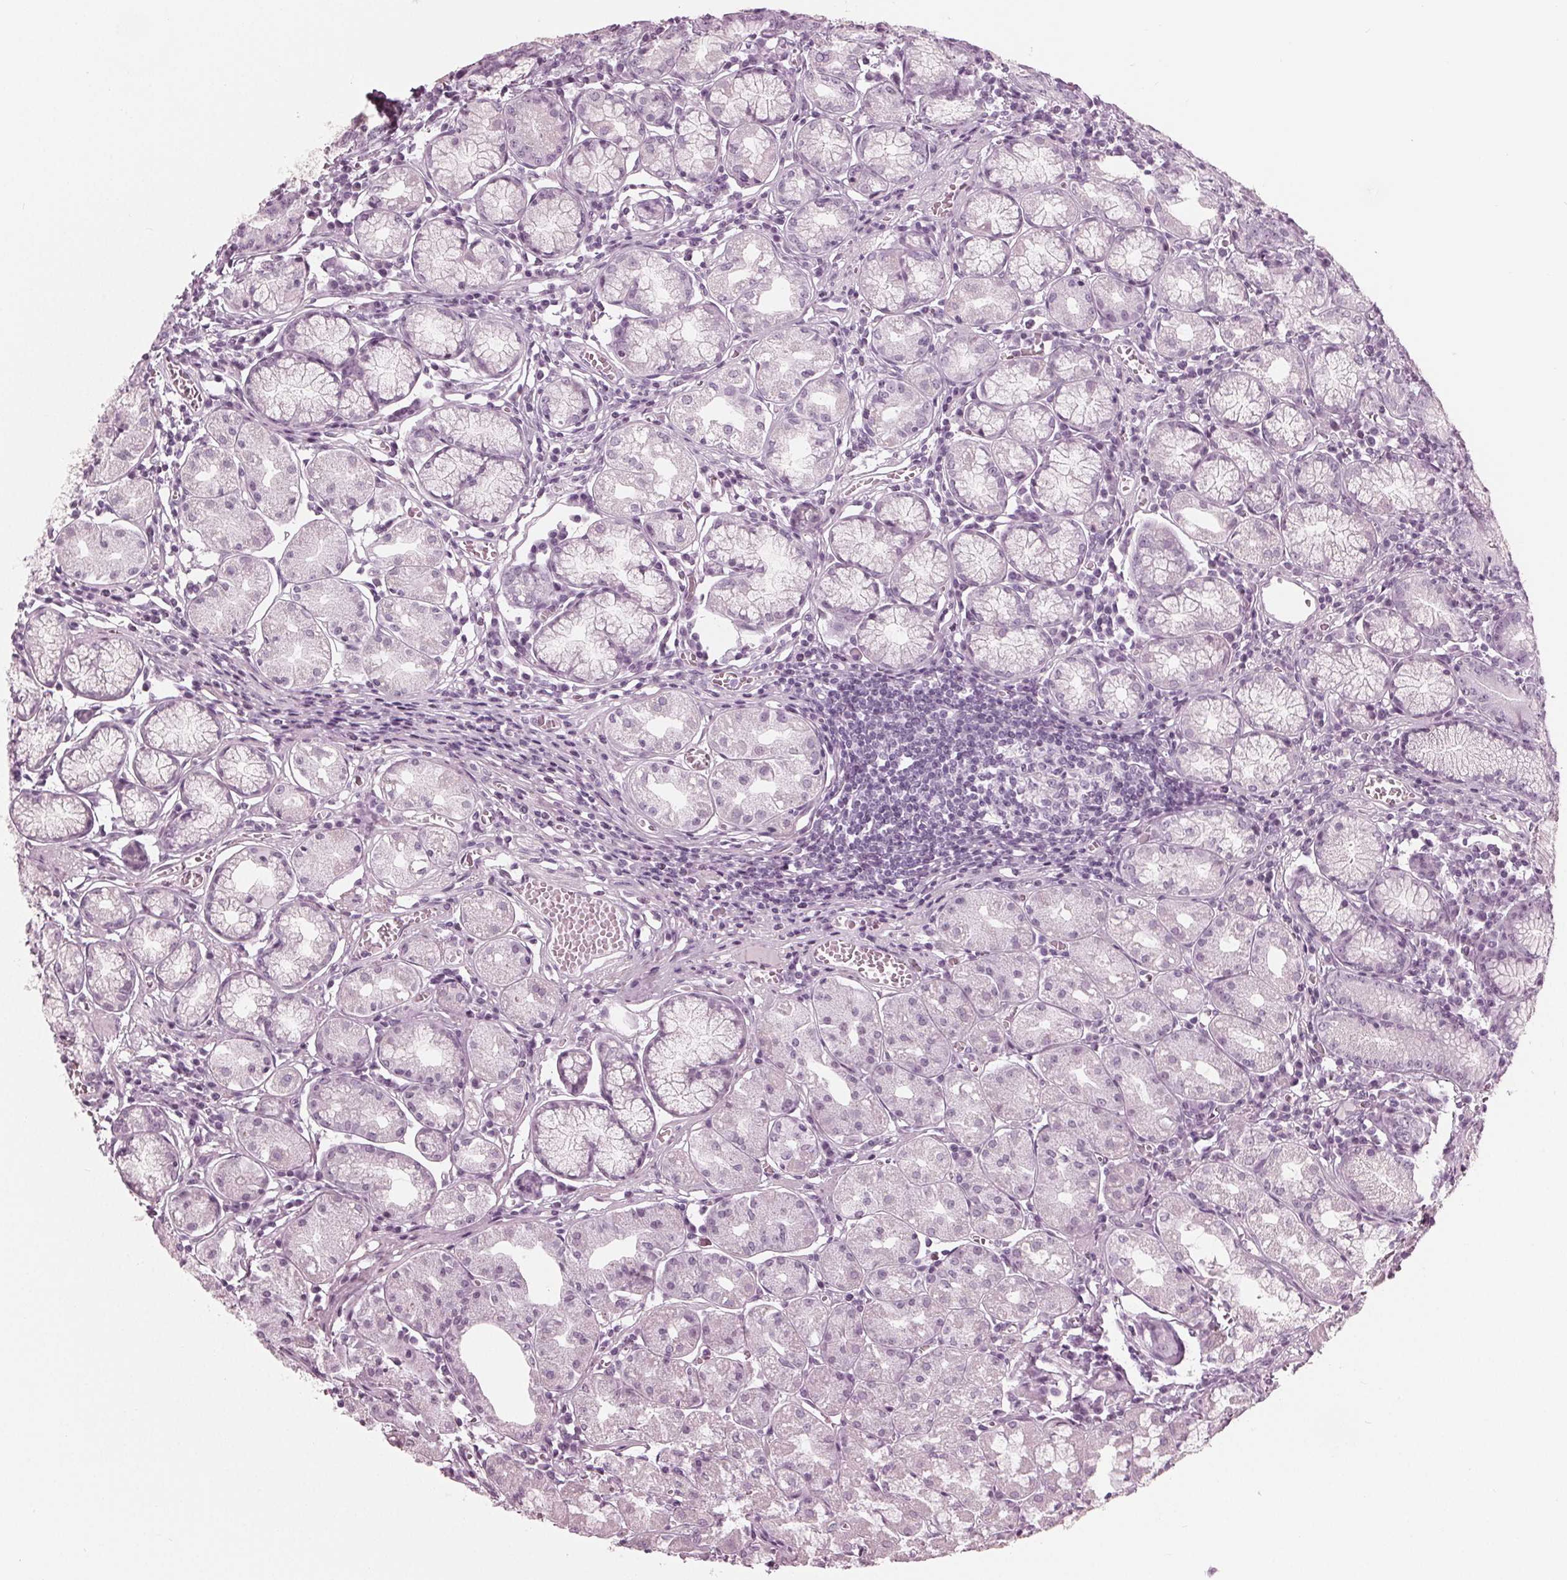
{"staining": {"intensity": "negative", "quantity": "none", "location": "none"}, "tissue": "stomach", "cell_type": "Glandular cells", "image_type": "normal", "snomed": [{"axis": "morphology", "description": "Normal tissue, NOS"}, {"axis": "topography", "description": "Stomach"}], "caption": "IHC micrograph of benign stomach: stomach stained with DAB shows no significant protein staining in glandular cells. Nuclei are stained in blue.", "gene": "KRT28", "patient": {"sex": "male", "age": 55}}